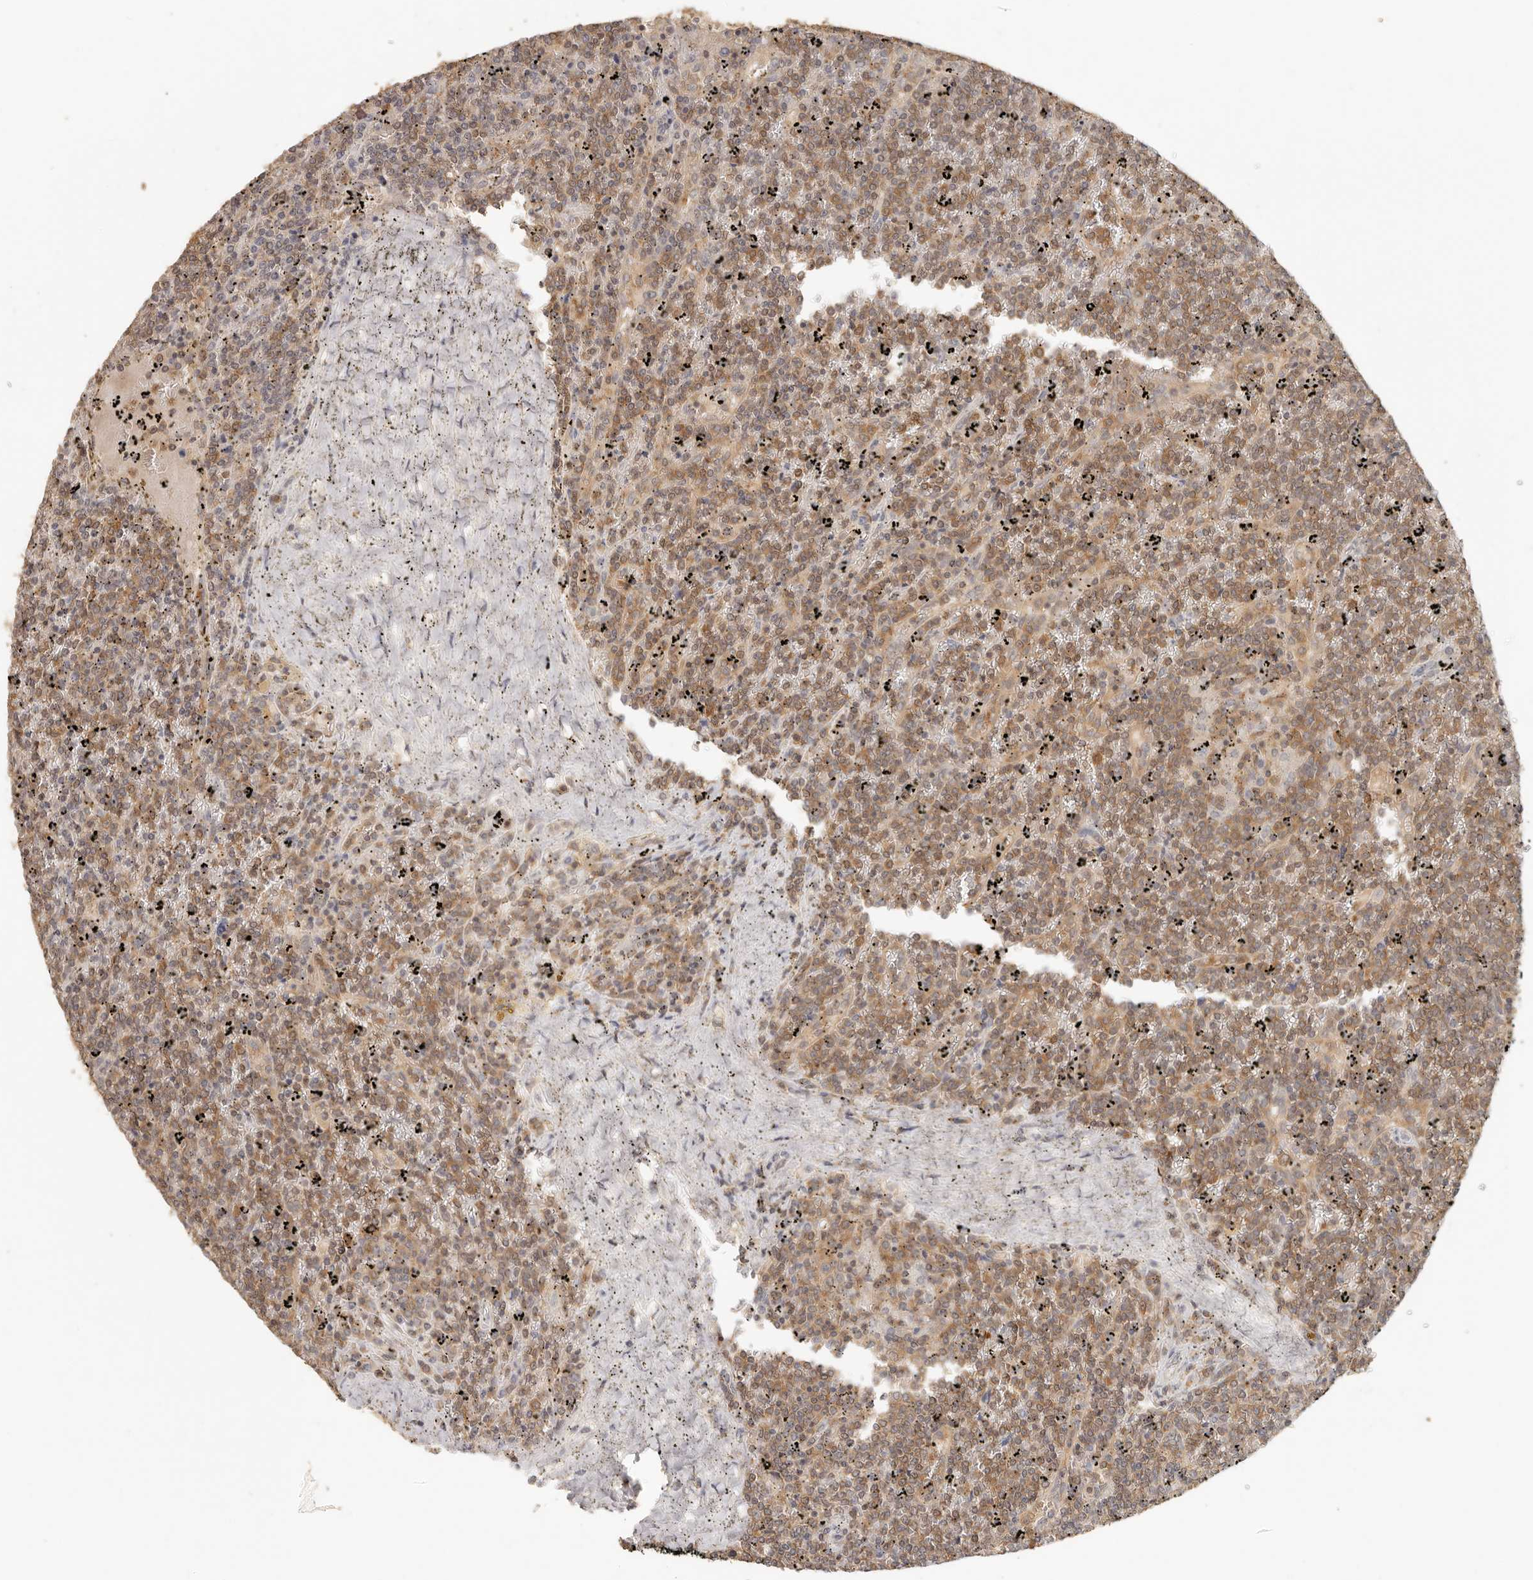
{"staining": {"intensity": "moderate", "quantity": "25%-75%", "location": "cytoplasmic/membranous"}, "tissue": "lymphoma", "cell_type": "Tumor cells", "image_type": "cancer", "snomed": [{"axis": "morphology", "description": "Malignant lymphoma, non-Hodgkin's type, Low grade"}, {"axis": "topography", "description": "Spleen"}], "caption": "Immunohistochemical staining of human low-grade malignant lymphoma, non-Hodgkin's type exhibits medium levels of moderate cytoplasmic/membranous positivity in about 25%-75% of tumor cells.", "gene": "CSK", "patient": {"sex": "female", "age": 19}}